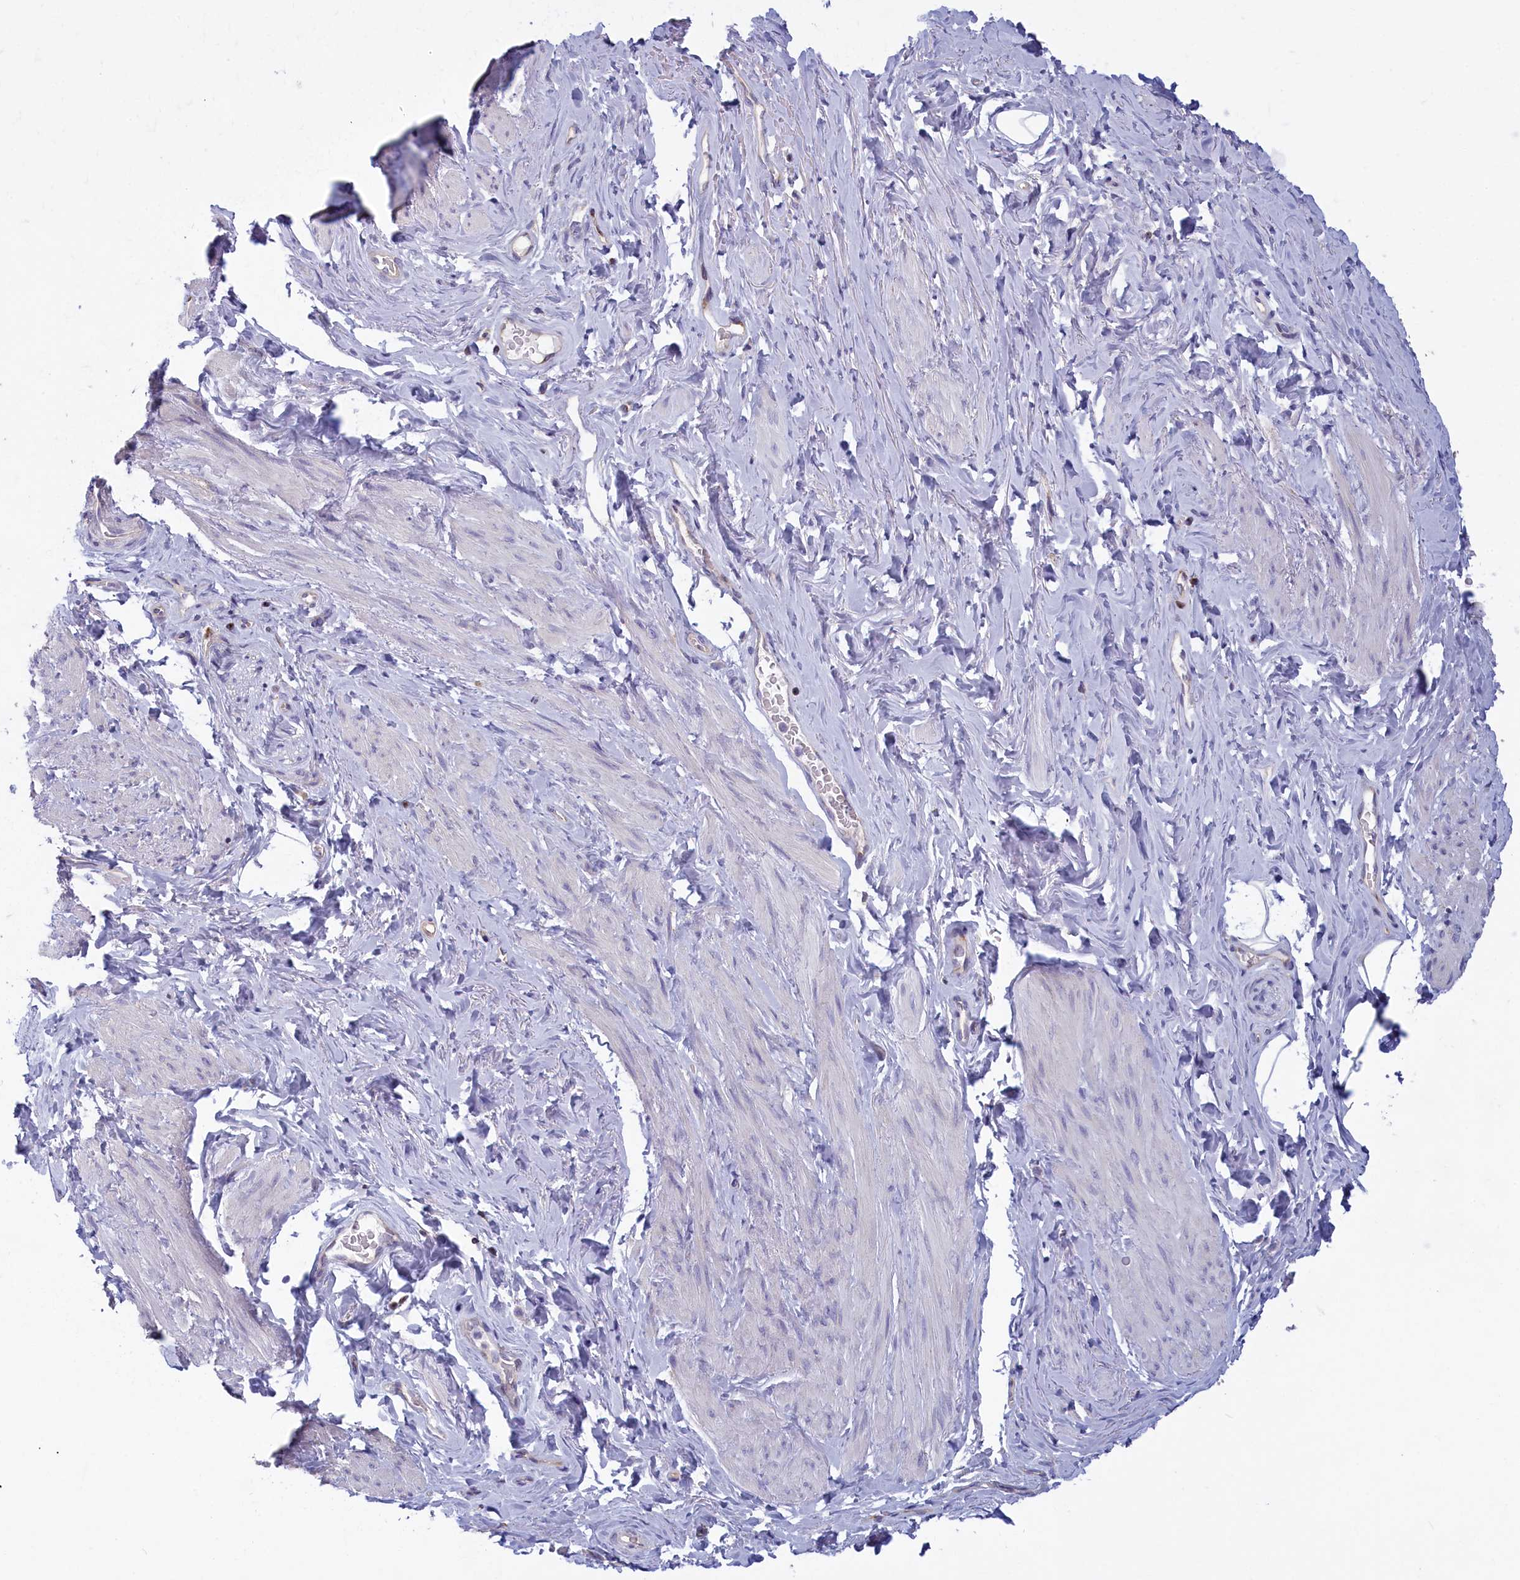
{"staining": {"intensity": "negative", "quantity": "none", "location": "none"}, "tissue": "smooth muscle", "cell_type": "Smooth muscle cells", "image_type": "normal", "snomed": [{"axis": "morphology", "description": "Normal tissue, NOS"}, {"axis": "topography", "description": "Smooth muscle"}, {"axis": "topography", "description": "Peripheral nerve tissue"}], "caption": "Smooth muscle cells show no significant positivity in benign smooth muscle. (Brightfield microscopy of DAB (3,3'-diaminobenzidine) immunohistochemistry at high magnification).", "gene": "NOL10", "patient": {"sex": "male", "age": 69}}